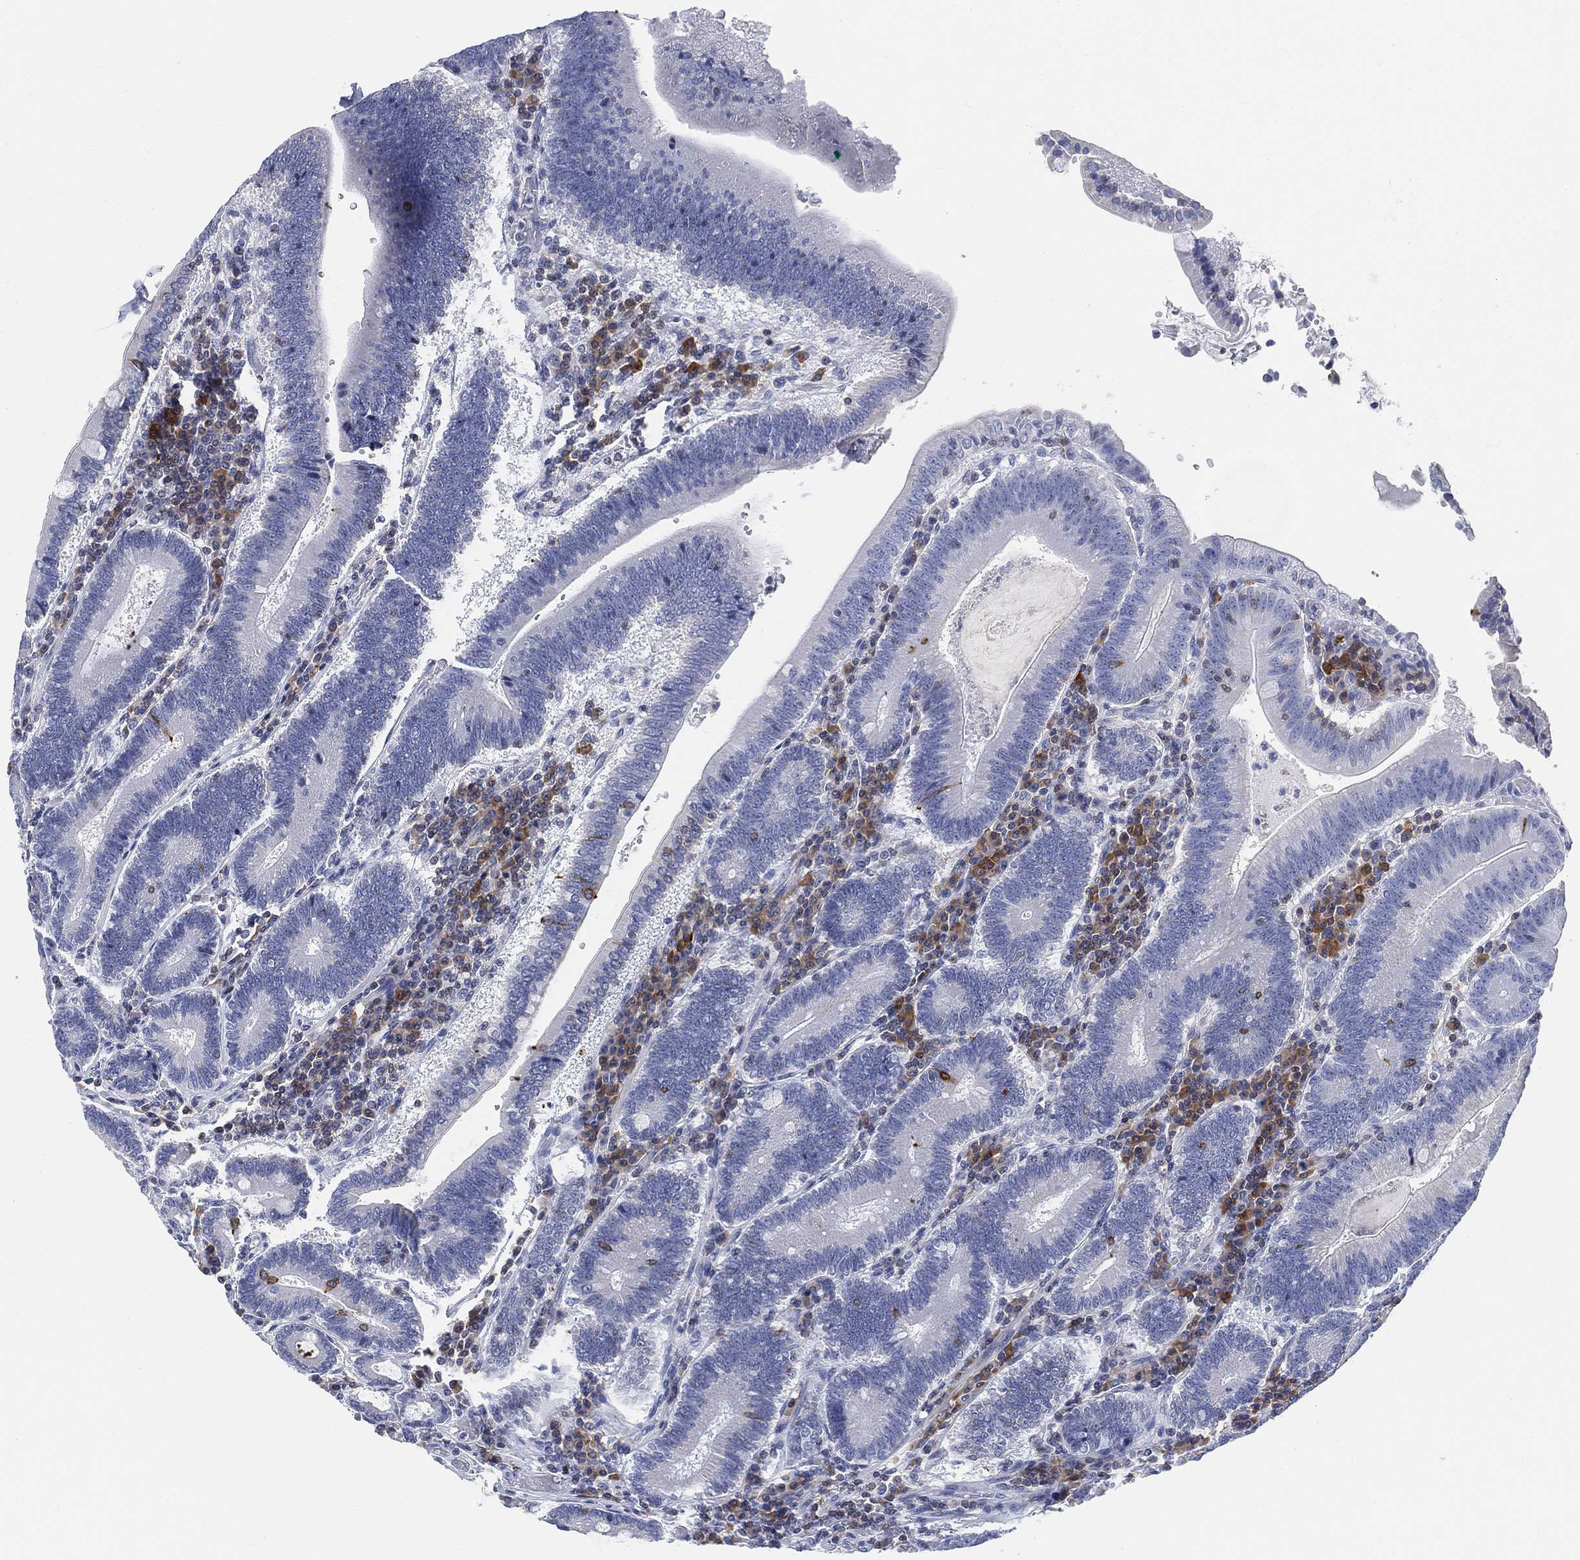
{"staining": {"intensity": "negative", "quantity": "none", "location": "none"}, "tissue": "duodenum", "cell_type": "Glandular cells", "image_type": "normal", "snomed": [{"axis": "morphology", "description": "Normal tissue, NOS"}, {"axis": "topography", "description": "Duodenum"}], "caption": "The immunohistochemistry (IHC) micrograph has no significant positivity in glandular cells of duodenum. (Stains: DAB (3,3'-diaminobenzidine) IHC with hematoxylin counter stain, Microscopy: brightfield microscopy at high magnification).", "gene": "FYB1", "patient": {"sex": "female", "age": 62}}